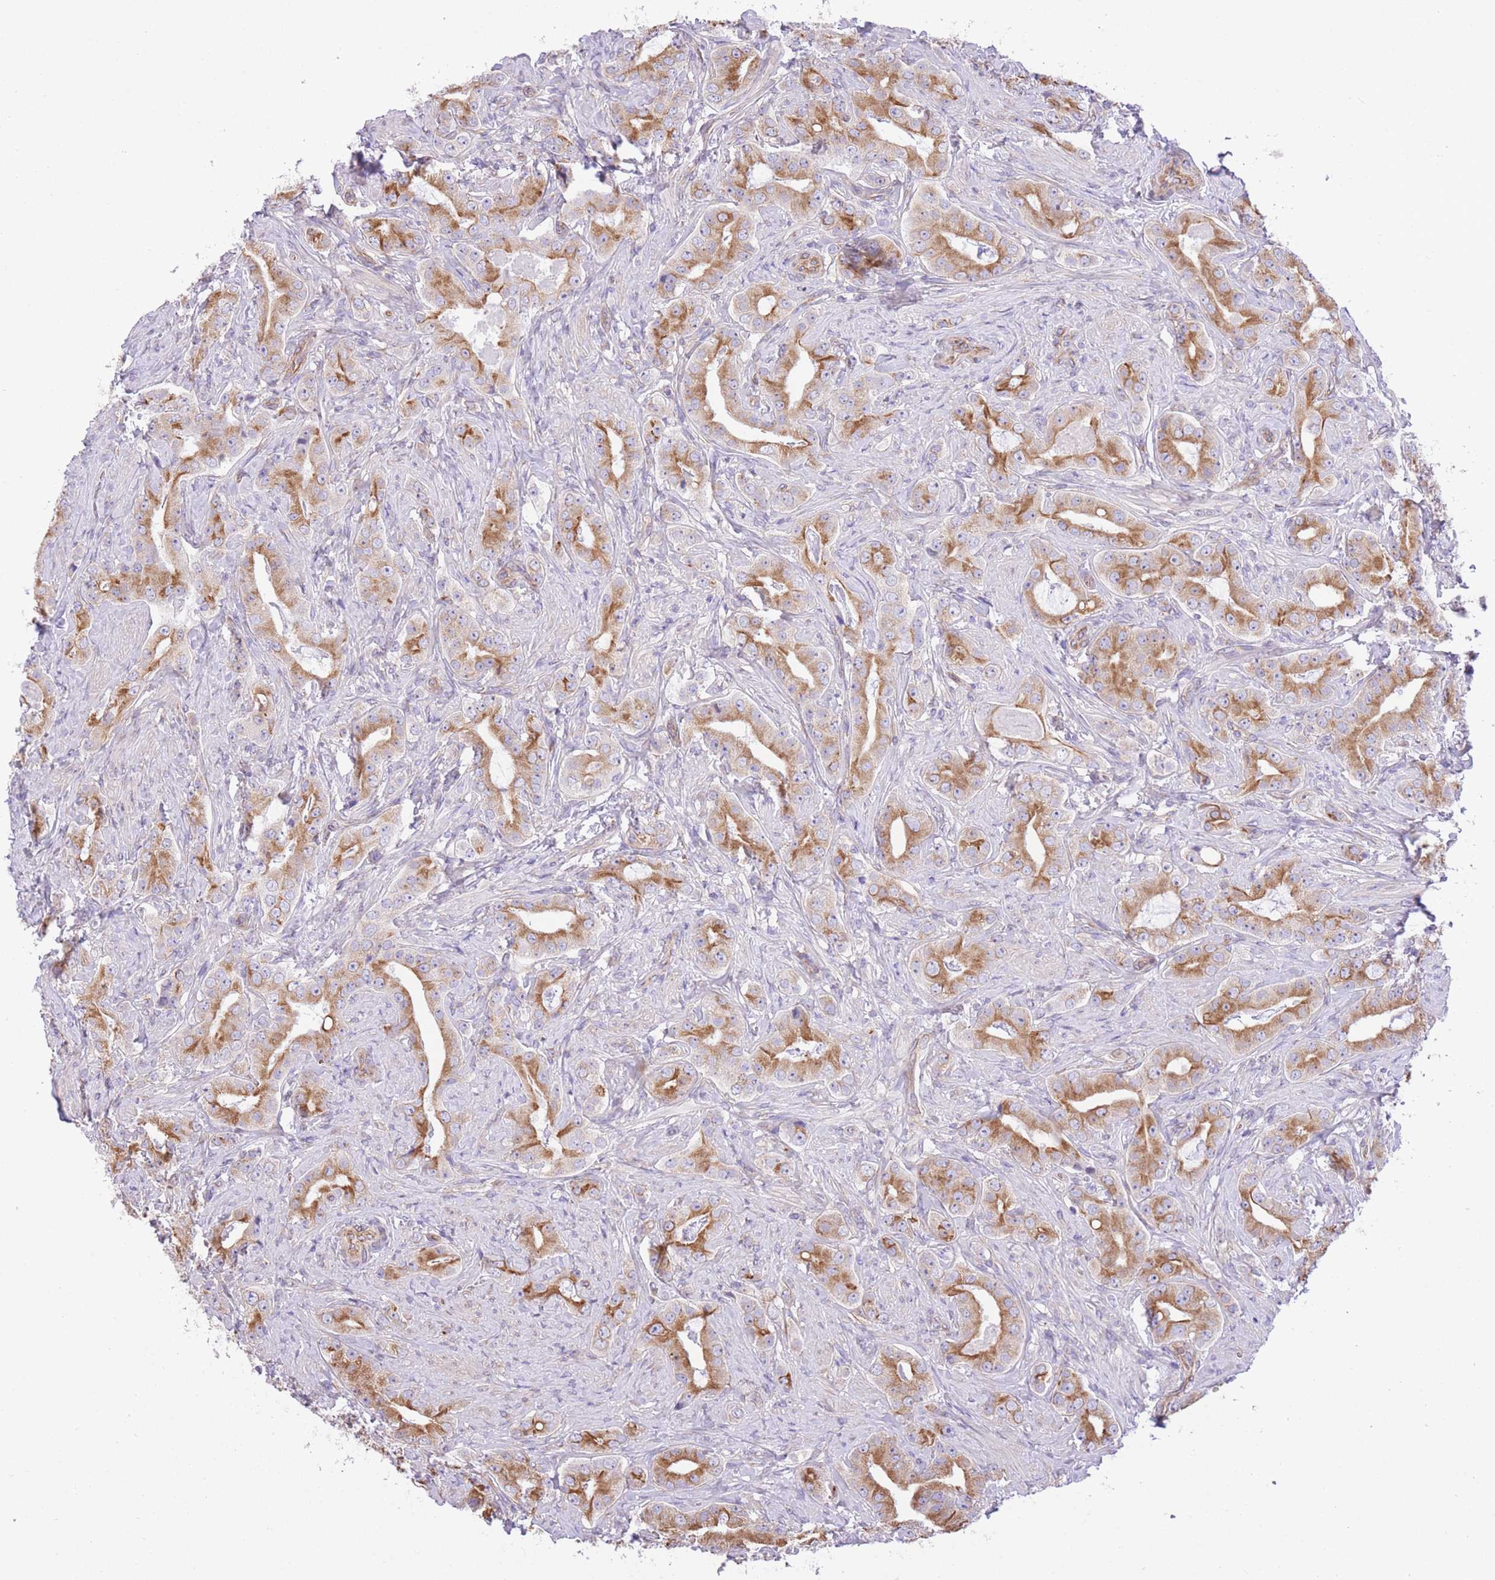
{"staining": {"intensity": "moderate", "quantity": ">75%", "location": "cytoplasmic/membranous"}, "tissue": "prostate cancer", "cell_type": "Tumor cells", "image_type": "cancer", "snomed": [{"axis": "morphology", "description": "Adenocarcinoma, High grade"}, {"axis": "topography", "description": "Prostate"}], "caption": "Human prostate cancer (adenocarcinoma (high-grade)) stained for a protein (brown) reveals moderate cytoplasmic/membranous positive expression in approximately >75% of tumor cells.", "gene": "RHOU", "patient": {"sex": "male", "age": 63}}